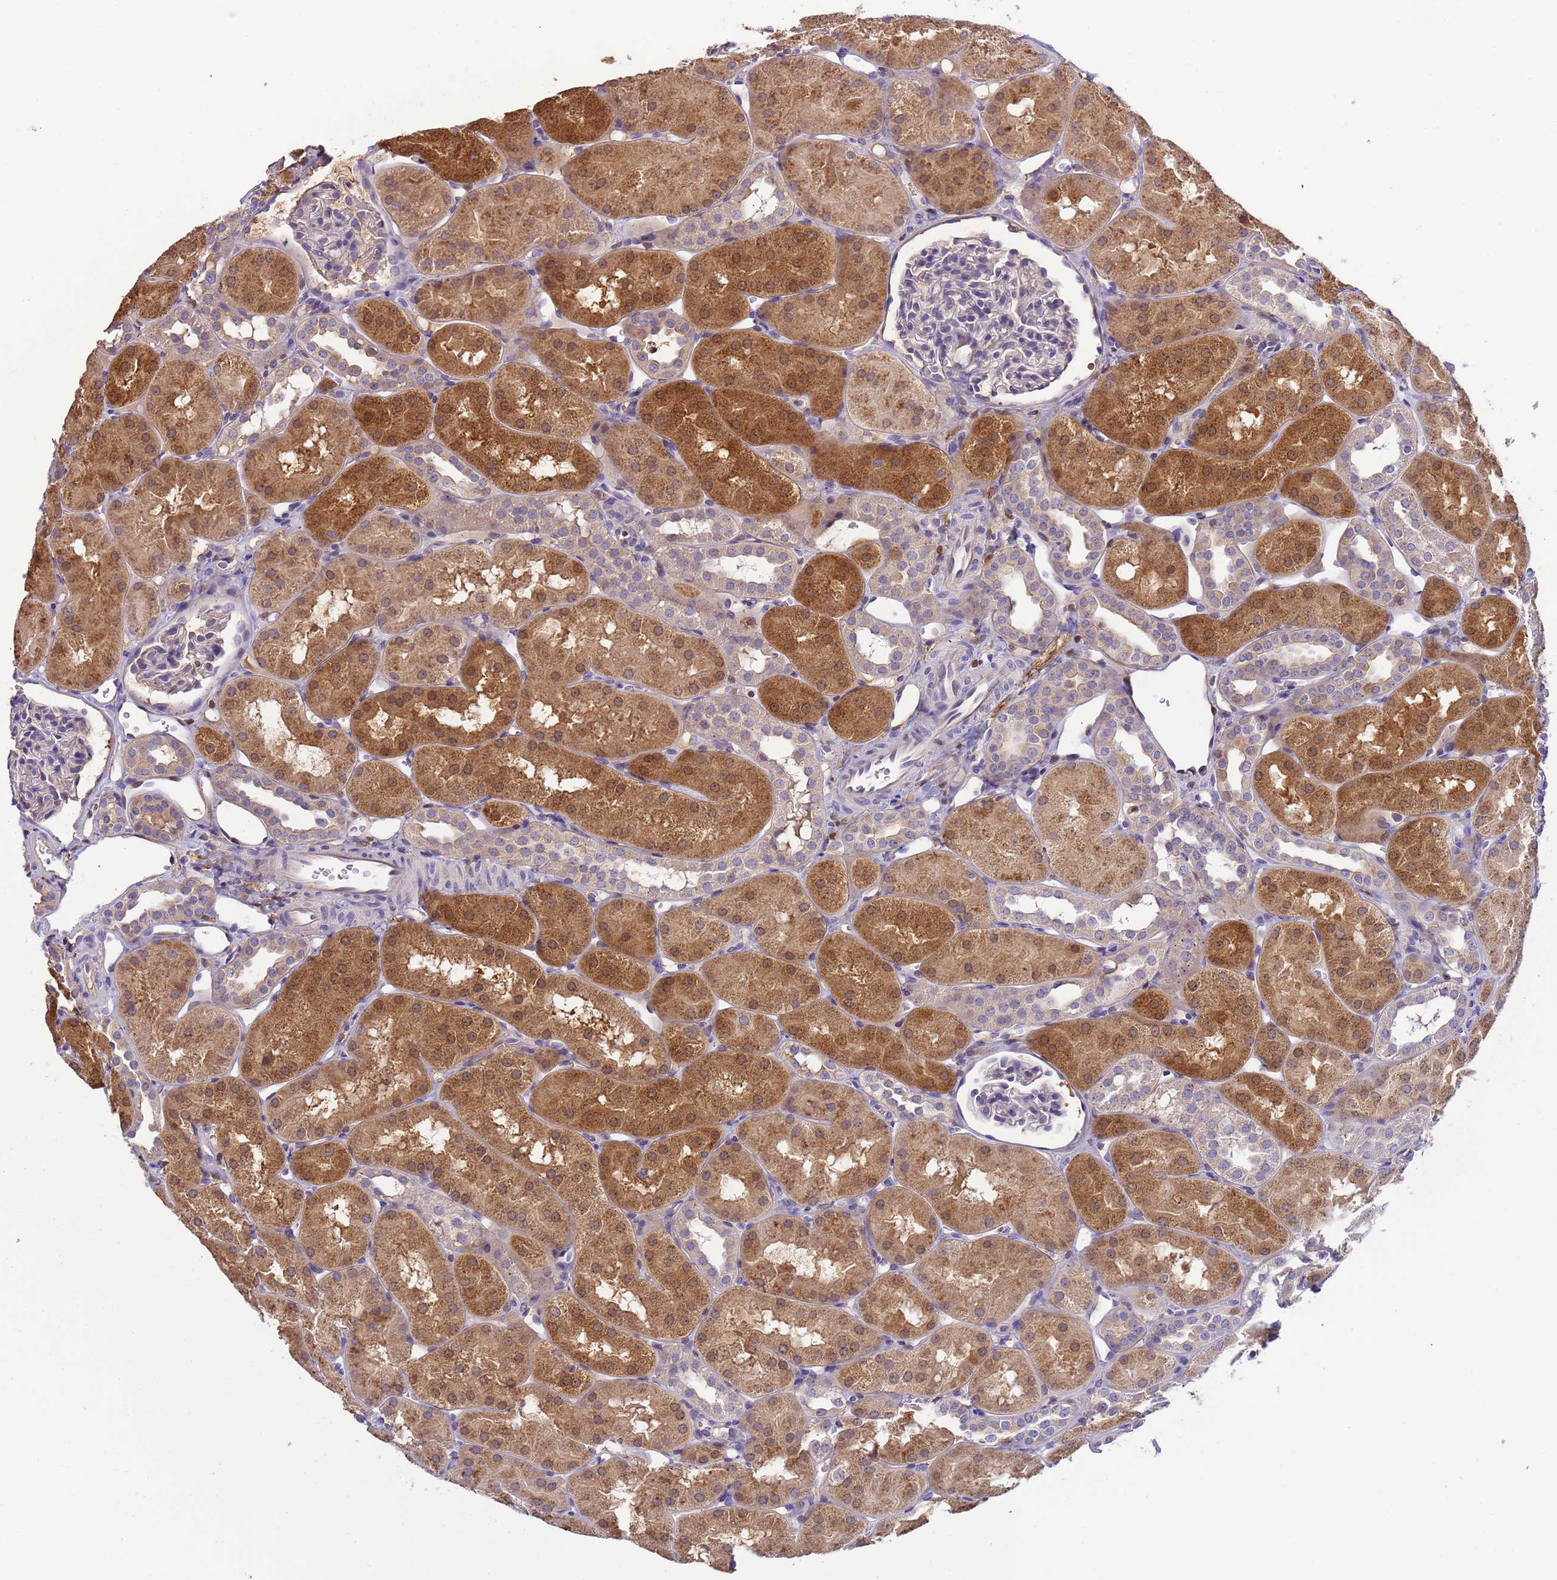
{"staining": {"intensity": "negative", "quantity": "none", "location": "none"}, "tissue": "kidney", "cell_type": "Cells in glomeruli", "image_type": "normal", "snomed": [{"axis": "morphology", "description": "Normal tissue, NOS"}, {"axis": "topography", "description": "Kidney"}, {"axis": "topography", "description": "Urinary bladder"}], "caption": "Immunohistochemical staining of unremarkable human kidney exhibits no significant staining in cells in glomeruli.", "gene": "PLCXD3", "patient": {"sex": "male", "age": 16}}